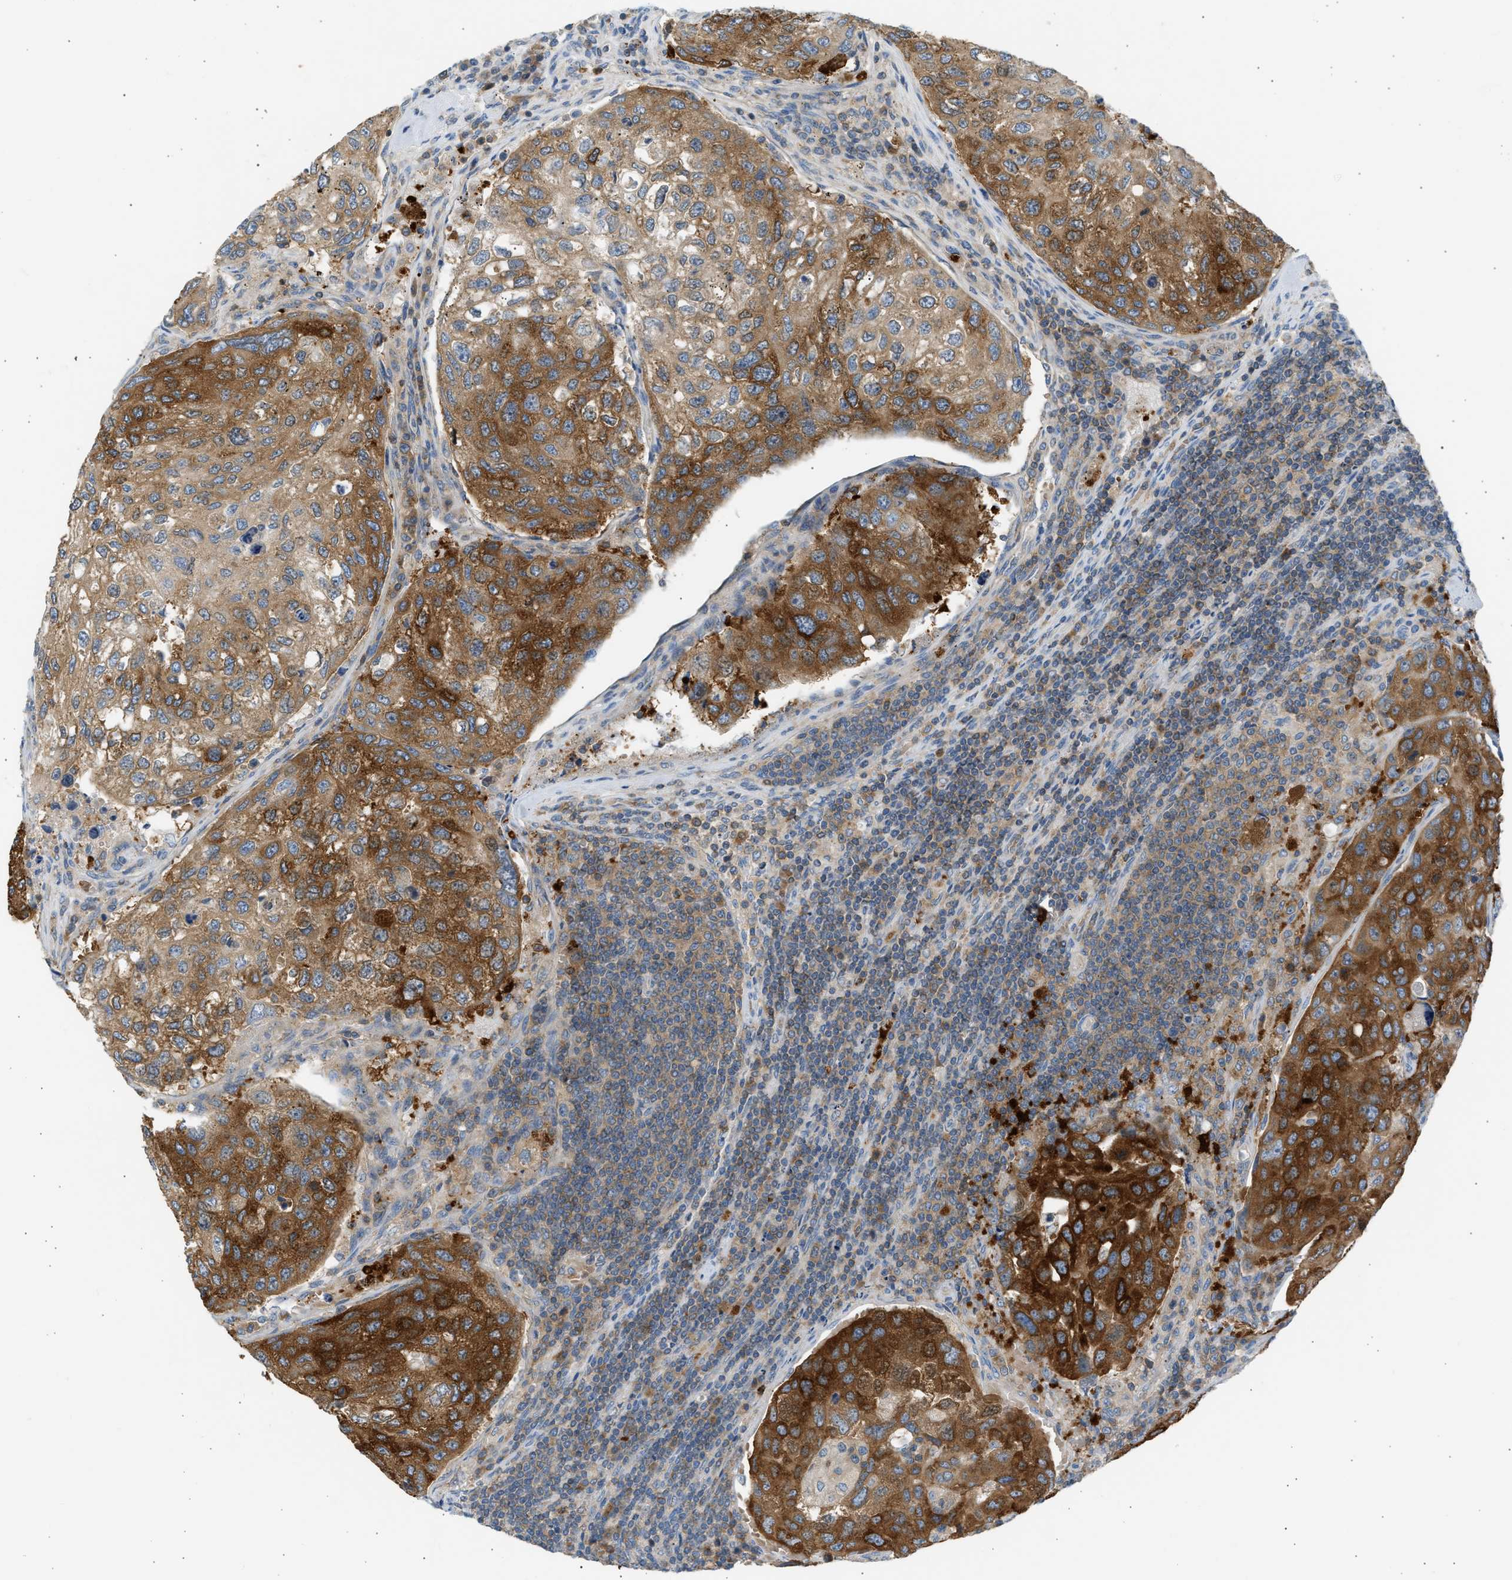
{"staining": {"intensity": "strong", "quantity": ">75%", "location": "cytoplasmic/membranous"}, "tissue": "urothelial cancer", "cell_type": "Tumor cells", "image_type": "cancer", "snomed": [{"axis": "morphology", "description": "Urothelial carcinoma, High grade"}, {"axis": "topography", "description": "Lymph node"}, {"axis": "topography", "description": "Urinary bladder"}], "caption": "High-power microscopy captured an immunohistochemistry (IHC) photomicrograph of urothelial cancer, revealing strong cytoplasmic/membranous positivity in about >75% of tumor cells.", "gene": "TRIM50", "patient": {"sex": "male", "age": 51}}